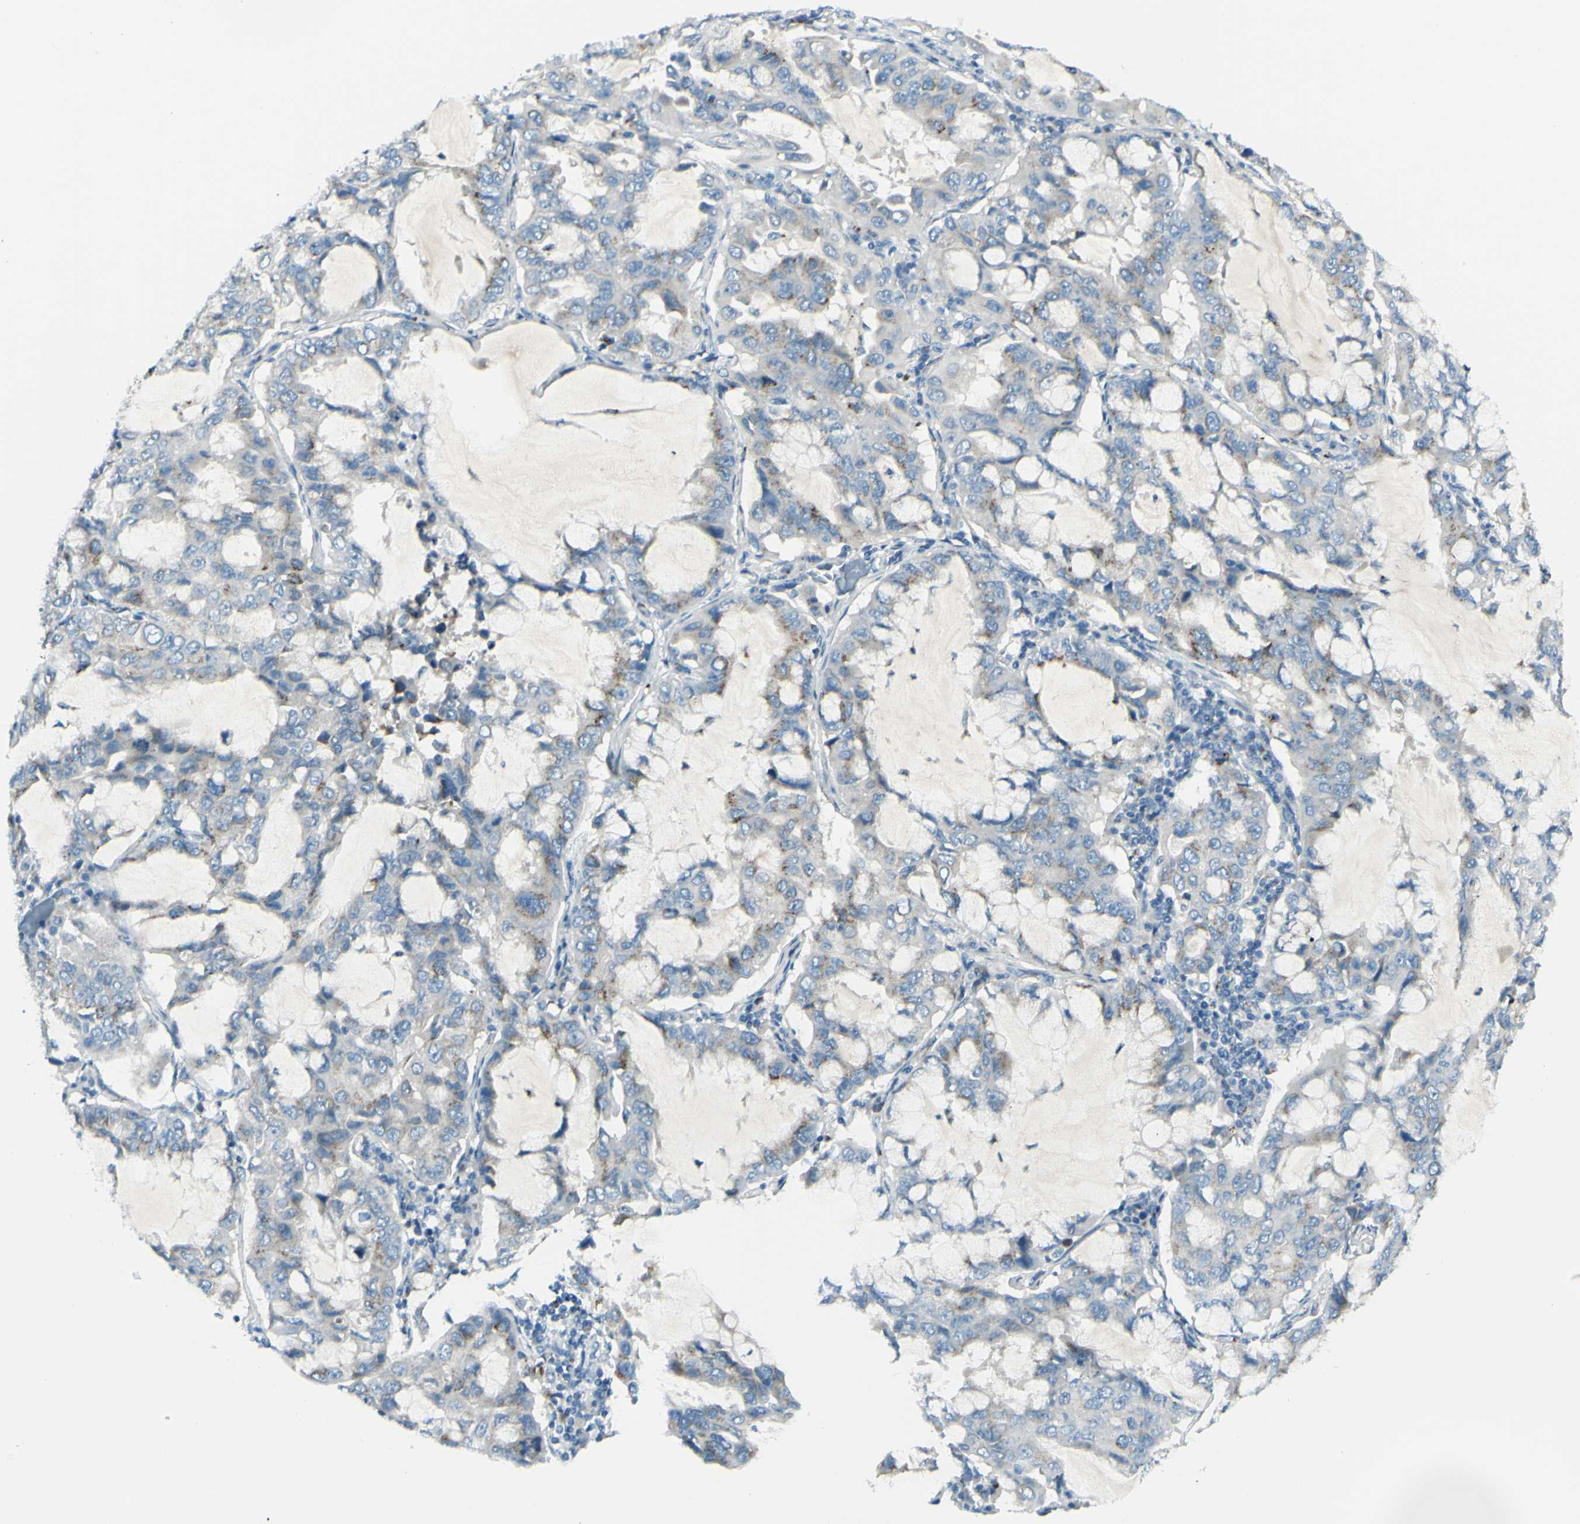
{"staining": {"intensity": "weak", "quantity": "<25%", "location": "cytoplasmic/membranous"}, "tissue": "lung cancer", "cell_type": "Tumor cells", "image_type": "cancer", "snomed": [{"axis": "morphology", "description": "Adenocarcinoma, NOS"}, {"axis": "topography", "description": "Lung"}], "caption": "This image is of lung cancer stained with immunohistochemistry (IHC) to label a protein in brown with the nuclei are counter-stained blue. There is no staining in tumor cells.", "gene": "B4GALT1", "patient": {"sex": "male", "age": 64}}